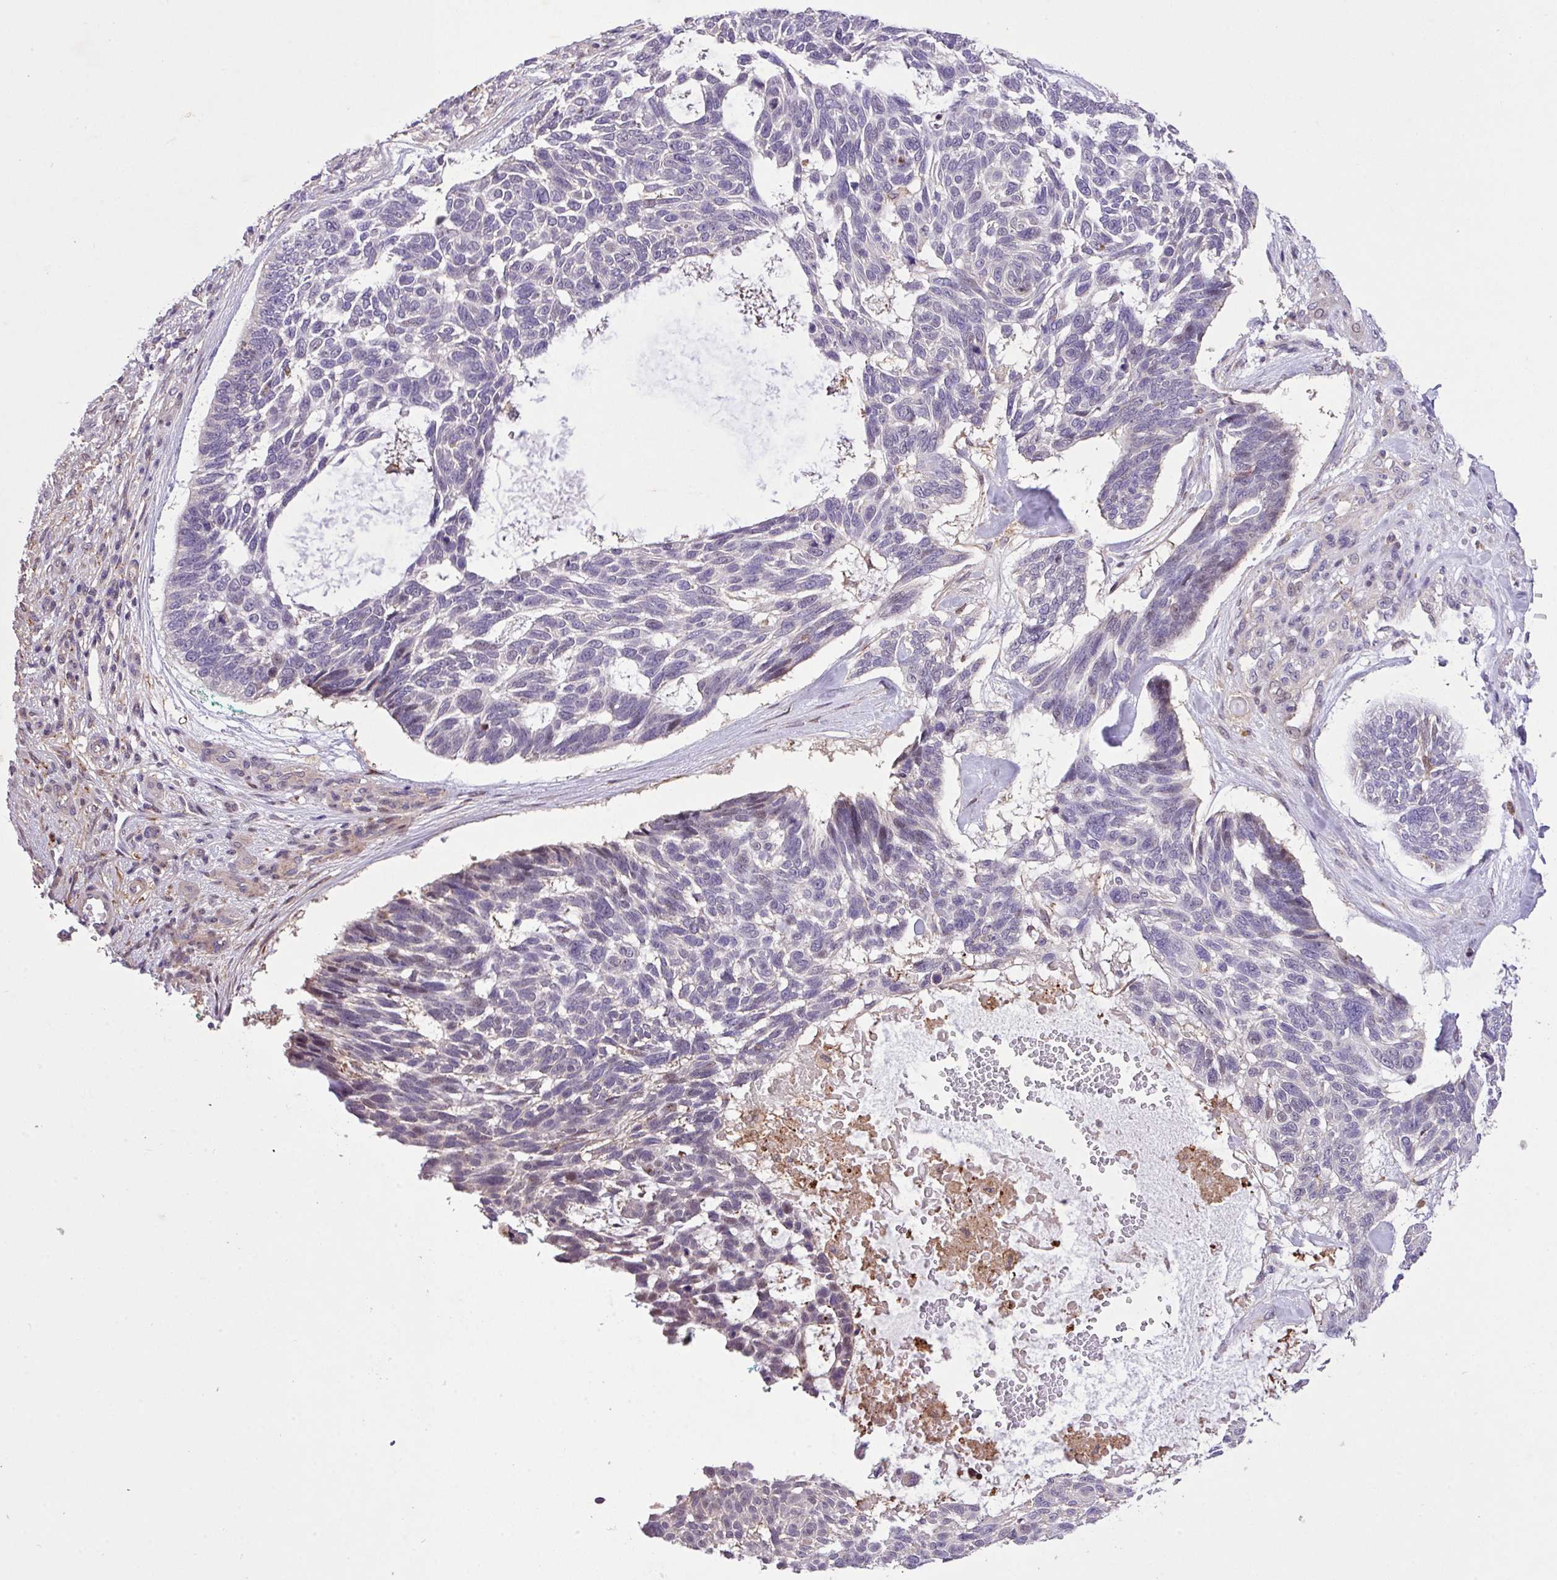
{"staining": {"intensity": "negative", "quantity": "none", "location": "none"}, "tissue": "skin cancer", "cell_type": "Tumor cells", "image_type": "cancer", "snomed": [{"axis": "morphology", "description": "Basal cell carcinoma"}, {"axis": "topography", "description": "Skin"}], "caption": "Photomicrograph shows no protein expression in tumor cells of skin cancer tissue.", "gene": "RPP25L", "patient": {"sex": "male", "age": 88}}